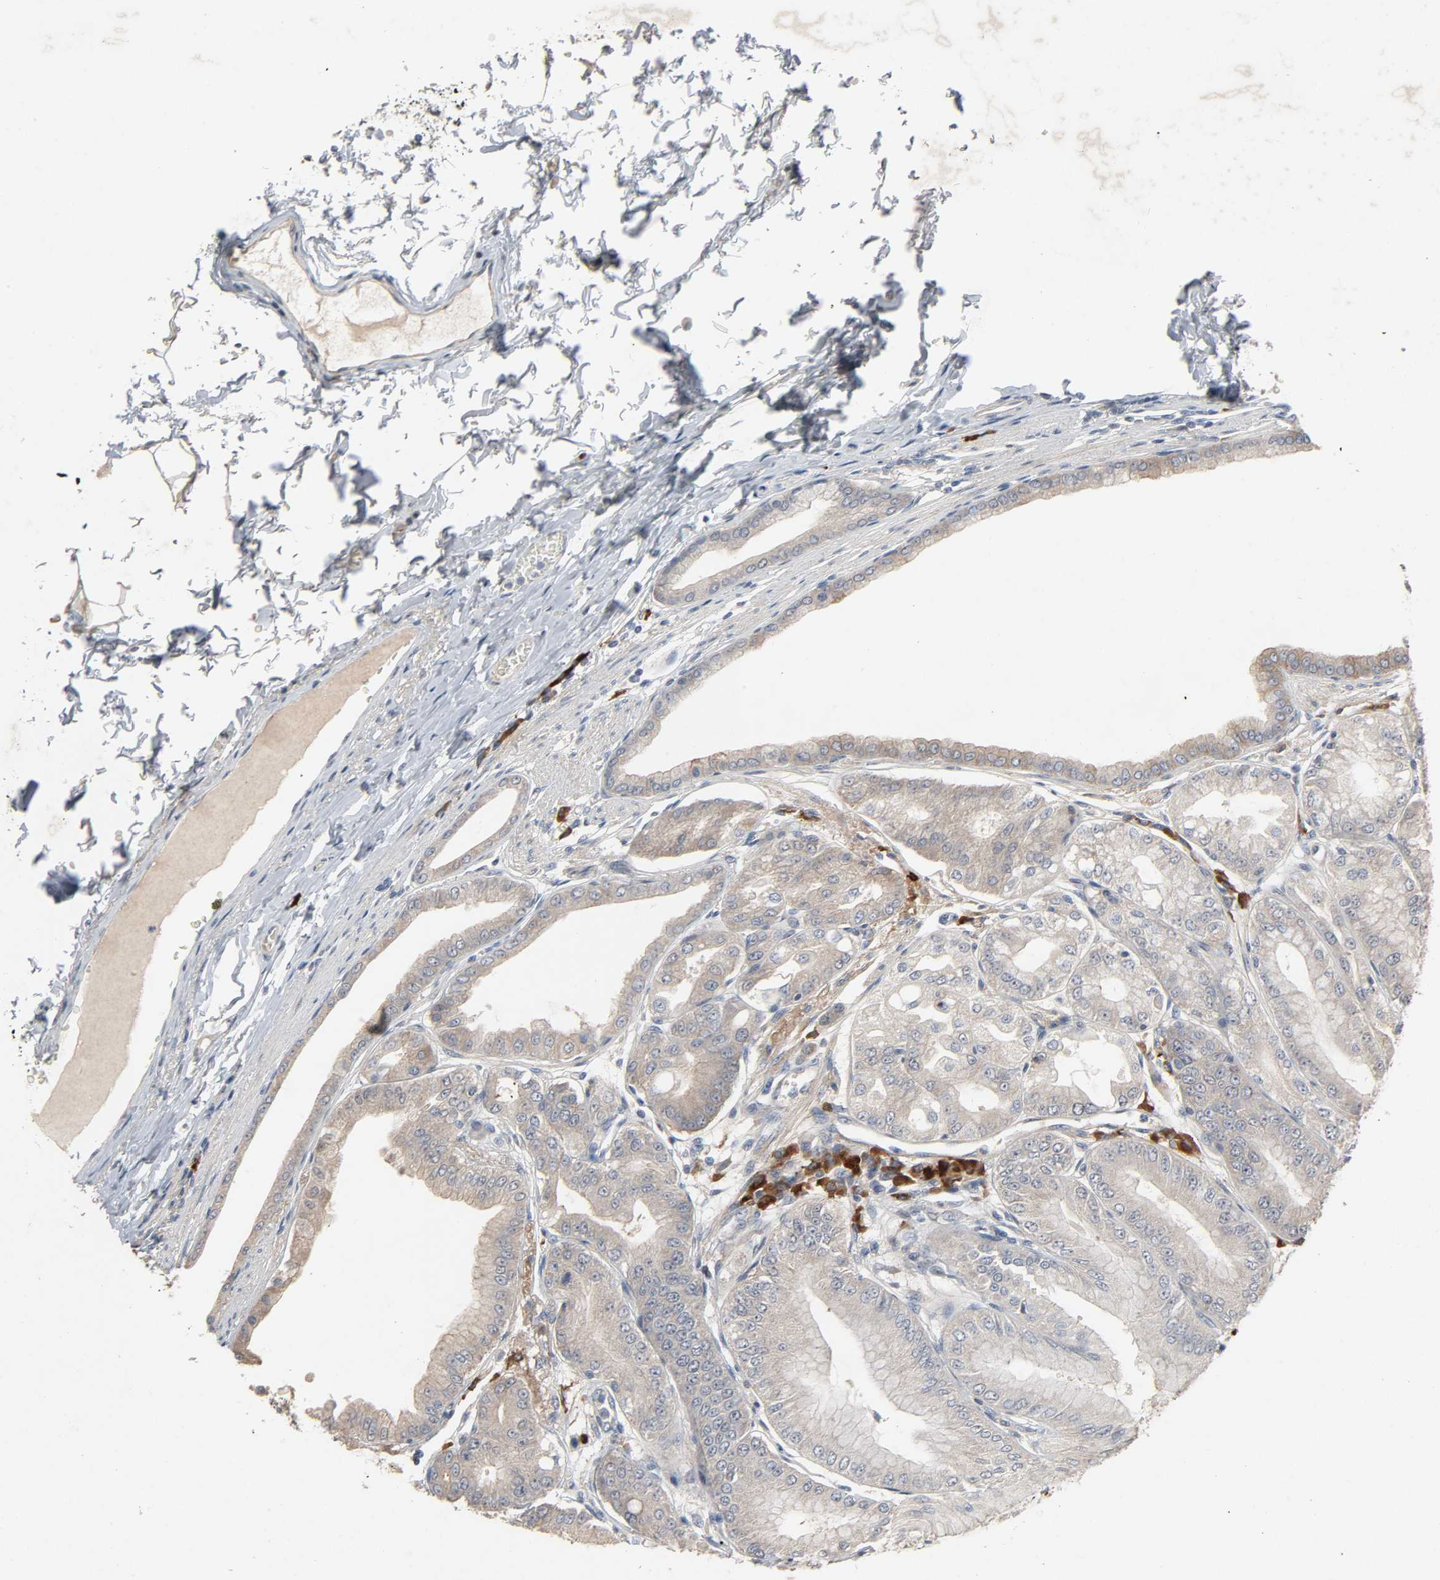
{"staining": {"intensity": "weak", "quantity": "25%-75%", "location": "cytoplasmic/membranous"}, "tissue": "stomach", "cell_type": "Glandular cells", "image_type": "normal", "snomed": [{"axis": "morphology", "description": "Normal tissue, NOS"}, {"axis": "topography", "description": "Stomach, lower"}], "caption": "A histopathology image of stomach stained for a protein reveals weak cytoplasmic/membranous brown staining in glandular cells.", "gene": "CD4", "patient": {"sex": "male", "age": 71}}